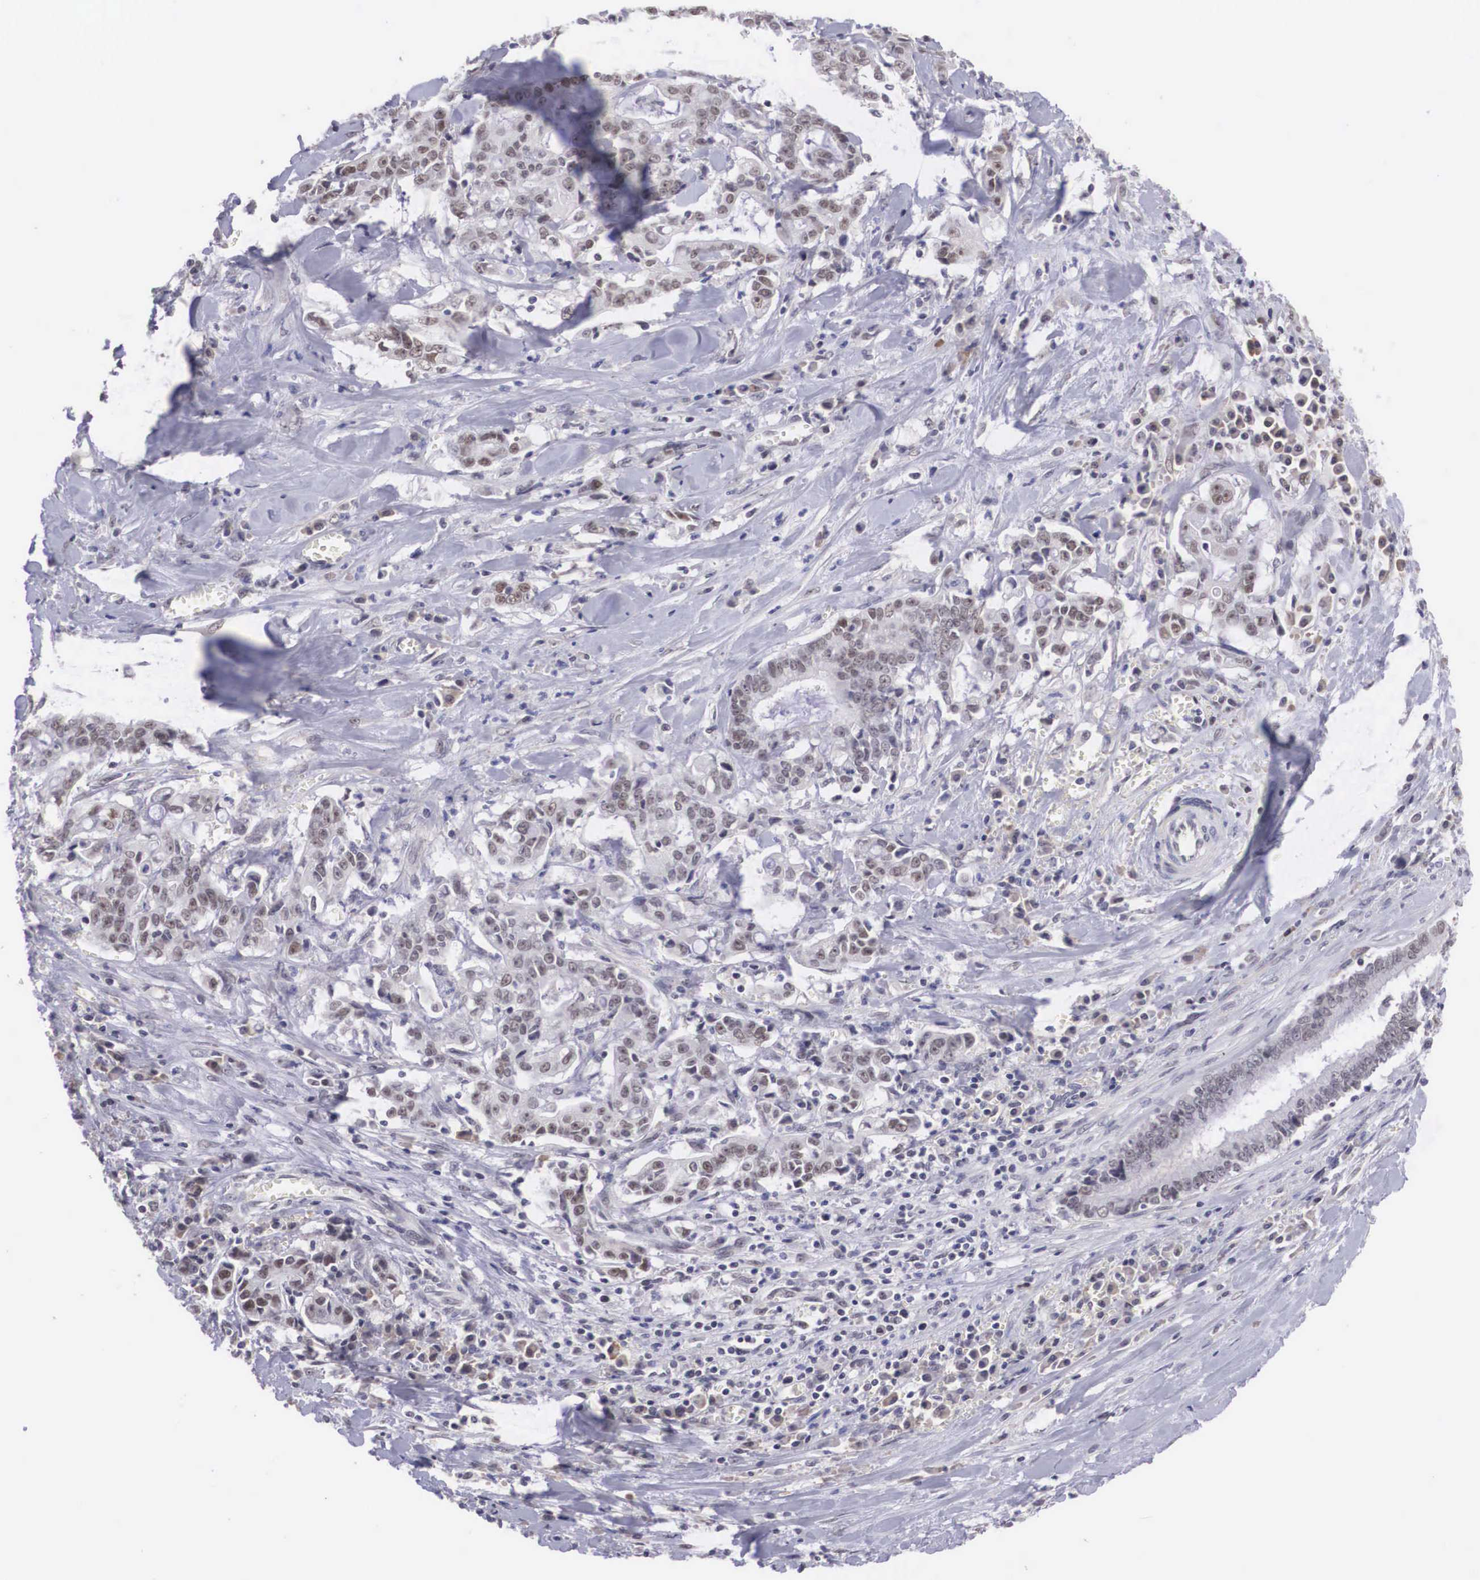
{"staining": {"intensity": "weak", "quantity": "25%-75%", "location": "nuclear"}, "tissue": "liver cancer", "cell_type": "Tumor cells", "image_type": "cancer", "snomed": [{"axis": "morphology", "description": "Cholangiocarcinoma"}, {"axis": "topography", "description": "Liver"}], "caption": "The histopathology image reveals staining of liver cancer (cholangiocarcinoma), revealing weak nuclear protein expression (brown color) within tumor cells. The staining was performed using DAB (3,3'-diaminobenzidine) to visualize the protein expression in brown, while the nuclei were stained in blue with hematoxylin (Magnification: 20x).", "gene": "ZNF275", "patient": {"sex": "male", "age": 57}}